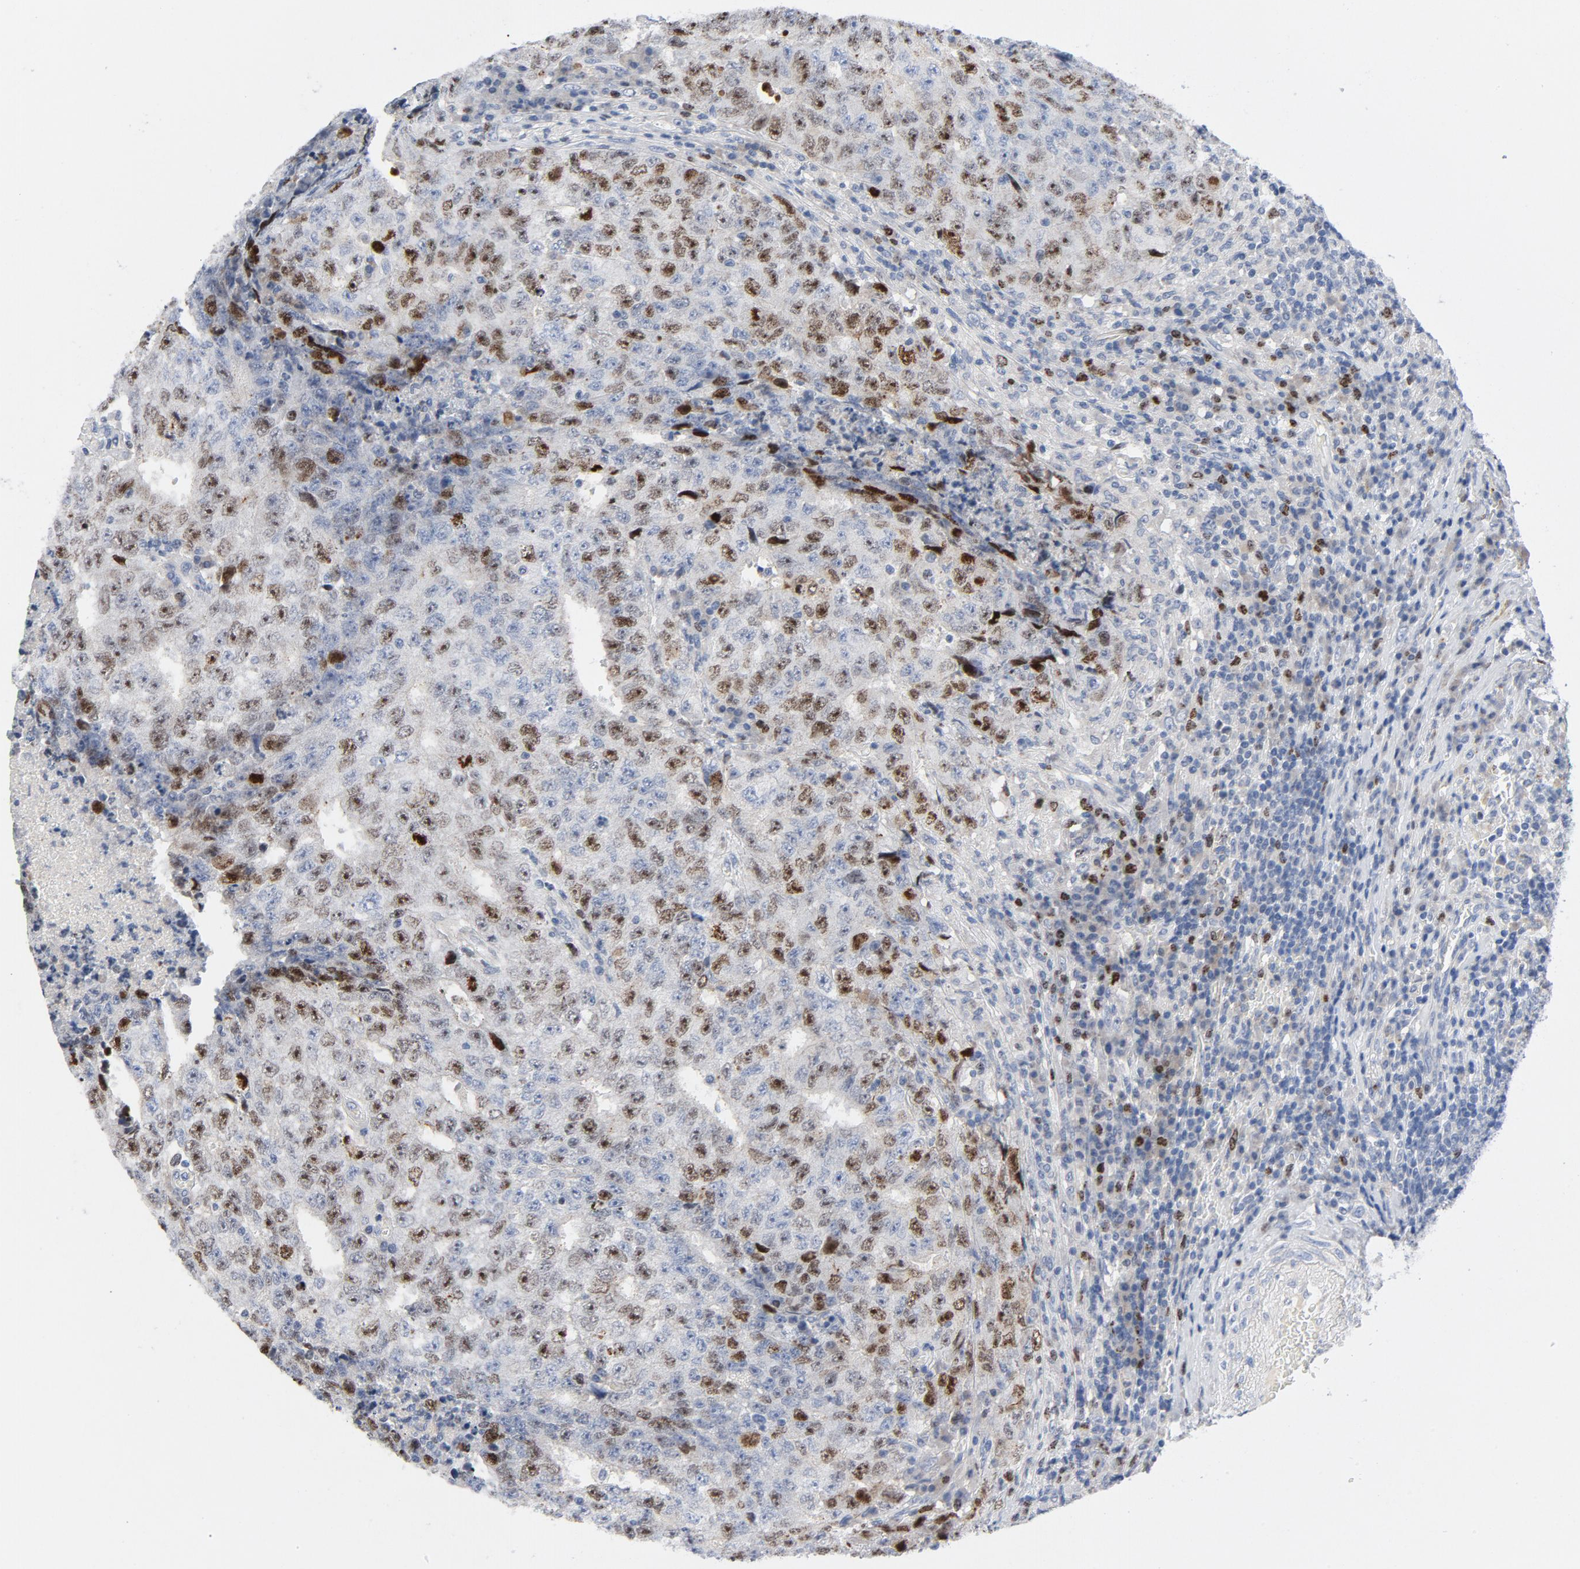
{"staining": {"intensity": "moderate", "quantity": "25%-75%", "location": "nuclear"}, "tissue": "testis cancer", "cell_type": "Tumor cells", "image_type": "cancer", "snomed": [{"axis": "morphology", "description": "Necrosis, NOS"}, {"axis": "morphology", "description": "Carcinoma, Embryonal, NOS"}, {"axis": "topography", "description": "Testis"}], "caption": "High-magnification brightfield microscopy of testis embryonal carcinoma stained with DAB (3,3'-diaminobenzidine) (brown) and counterstained with hematoxylin (blue). tumor cells exhibit moderate nuclear staining is seen in approximately25%-75% of cells.", "gene": "BIRC5", "patient": {"sex": "male", "age": 19}}